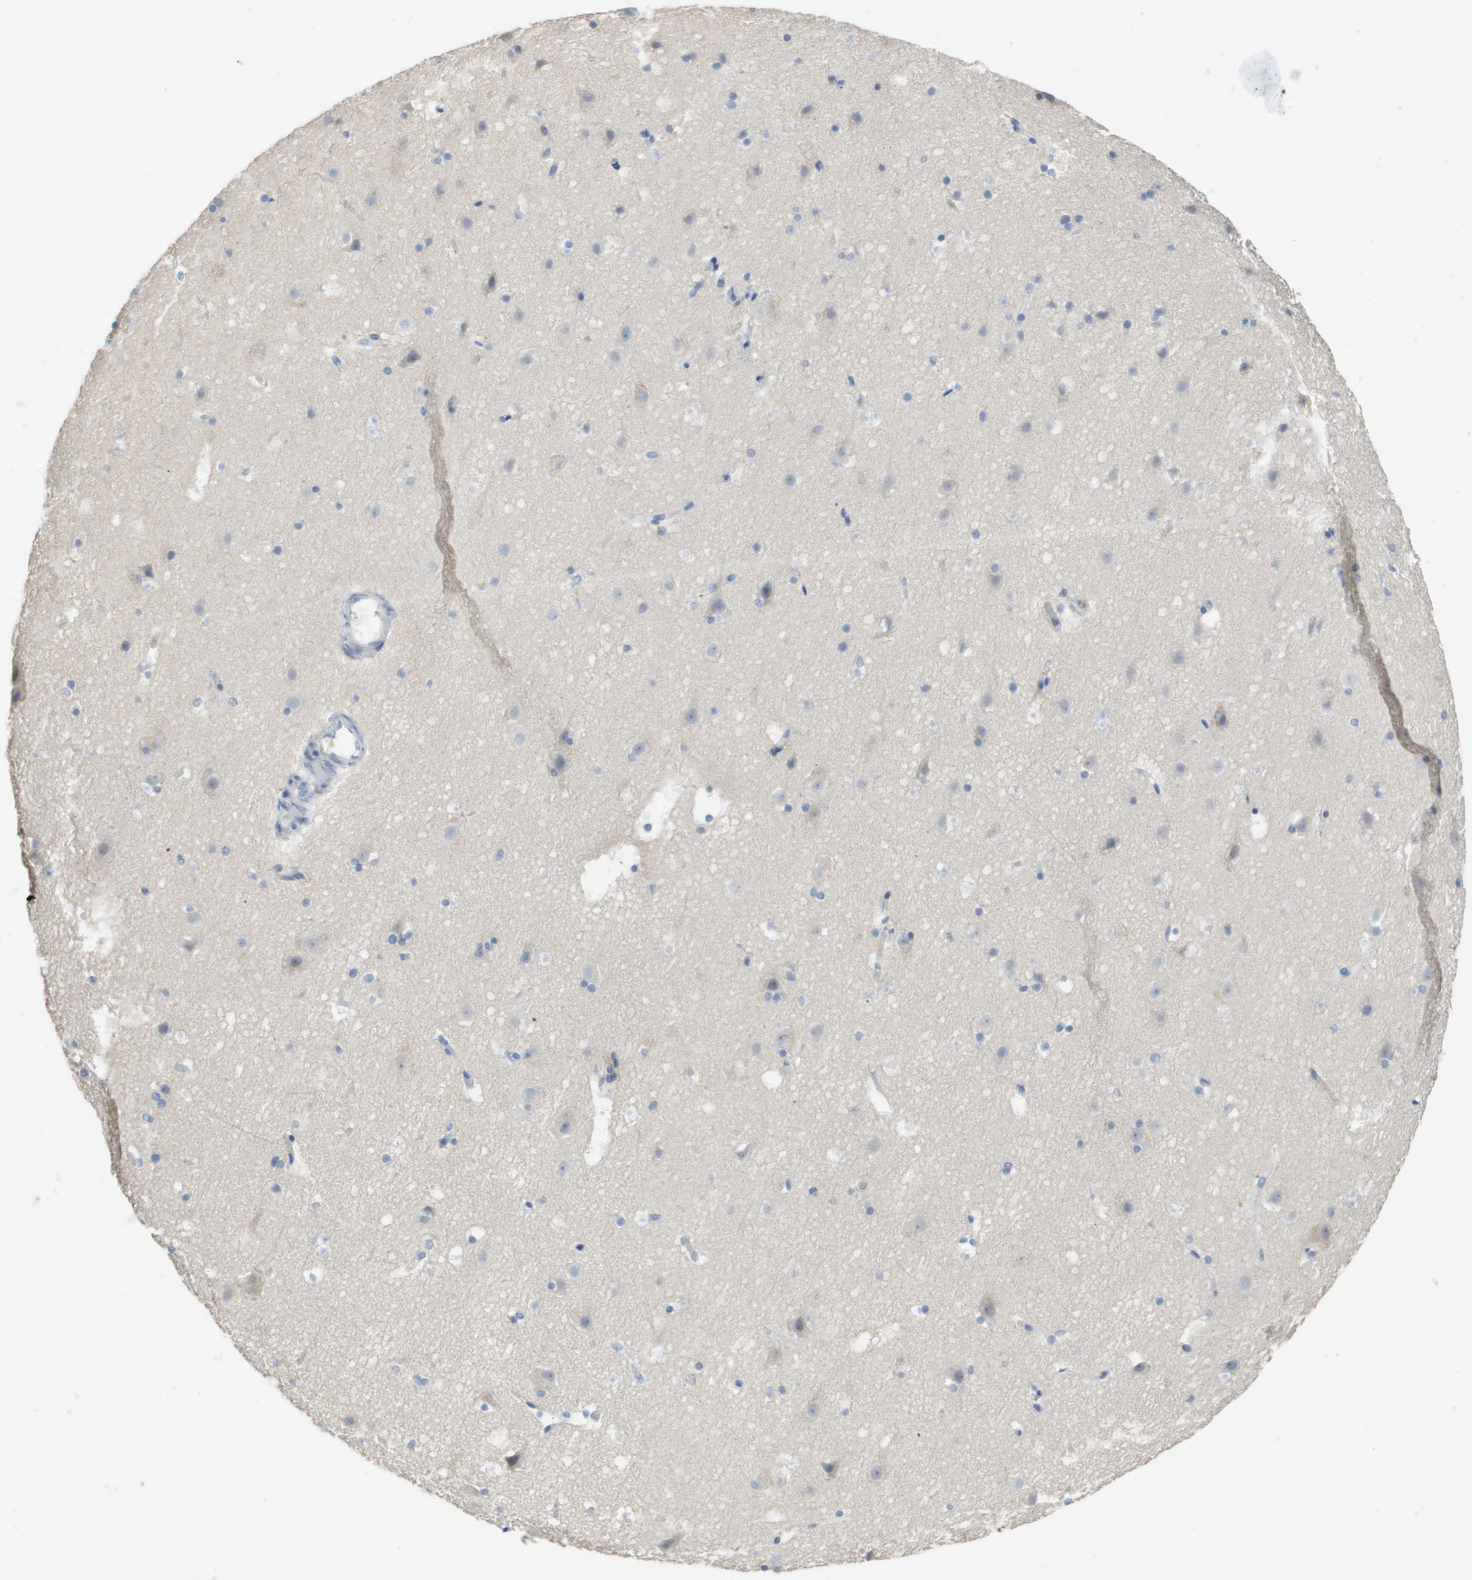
{"staining": {"intensity": "negative", "quantity": "none", "location": "none"}, "tissue": "cerebral cortex", "cell_type": "Endothelial cells", "image_type": "normal", "snomed": [{"axis": "morphology", "description": "Normal tissue, NOS"}, {"axis": "topography", "description": "Cerebral cortex"}], "caption": "Protein analysis of unremarkable cerebral cortex shows no significant expression in endothelial cells.", "gene": "MYL3", "patient": {"sex": "male", "age": 45}}